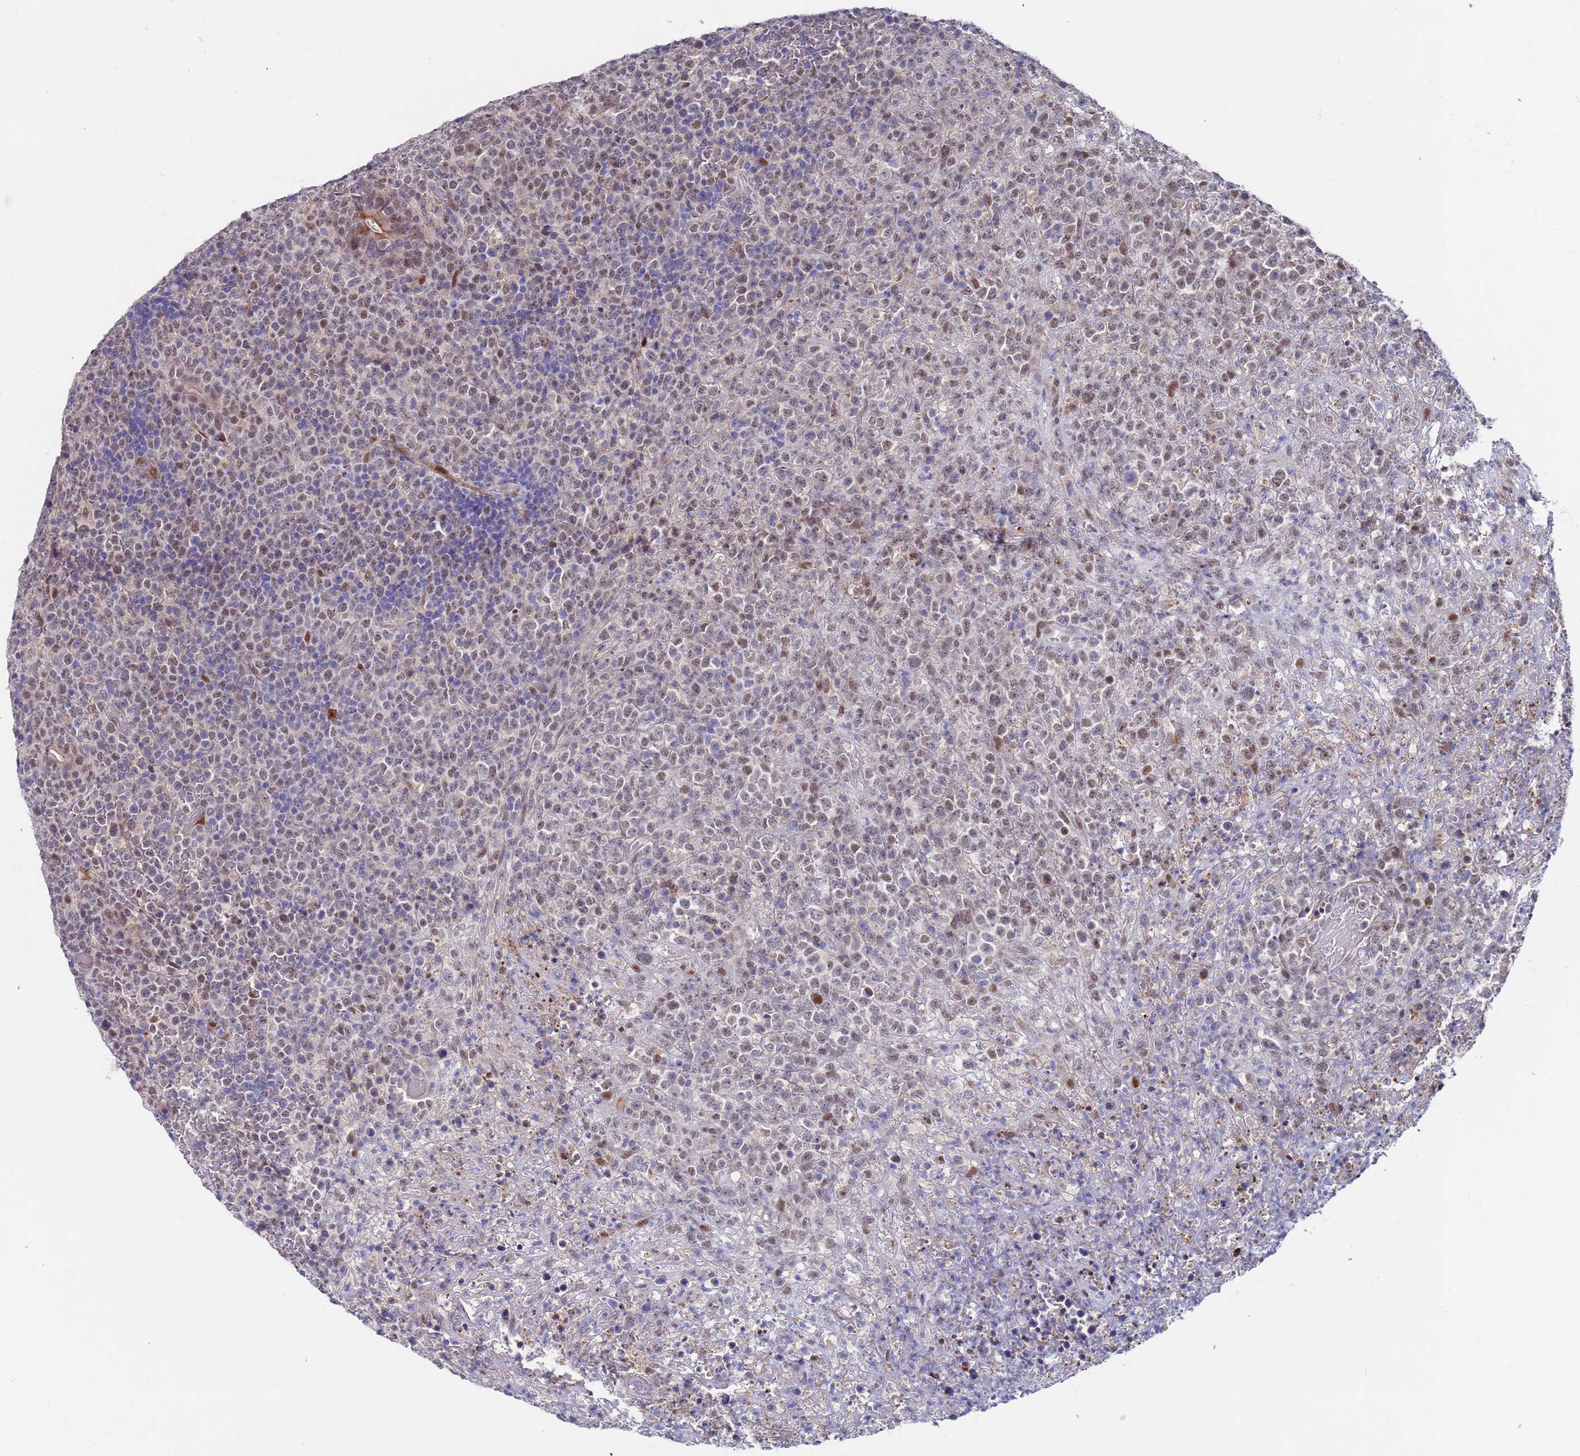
{"staining": {"intensity": "weak", "quantity": "25%-75%", "location": "nuclear"}, "tissue": "lymphoma", "cell_type": "Tumor cells", "image_type": "cancer", "snomed": [{"axis": "morphology", "description": "Malignant lymphoma, non-Hodgkin's type, High grade"}, {"axis": "topography", "description": "Colon"}], "caption": "Brown immunohistochemical staining in lymphoma reveals weak nuclear expression in approximately 25%-75% of tumor cells.", "gene": "FBXO27", "patient": {"sex": "female", "age": 53}}